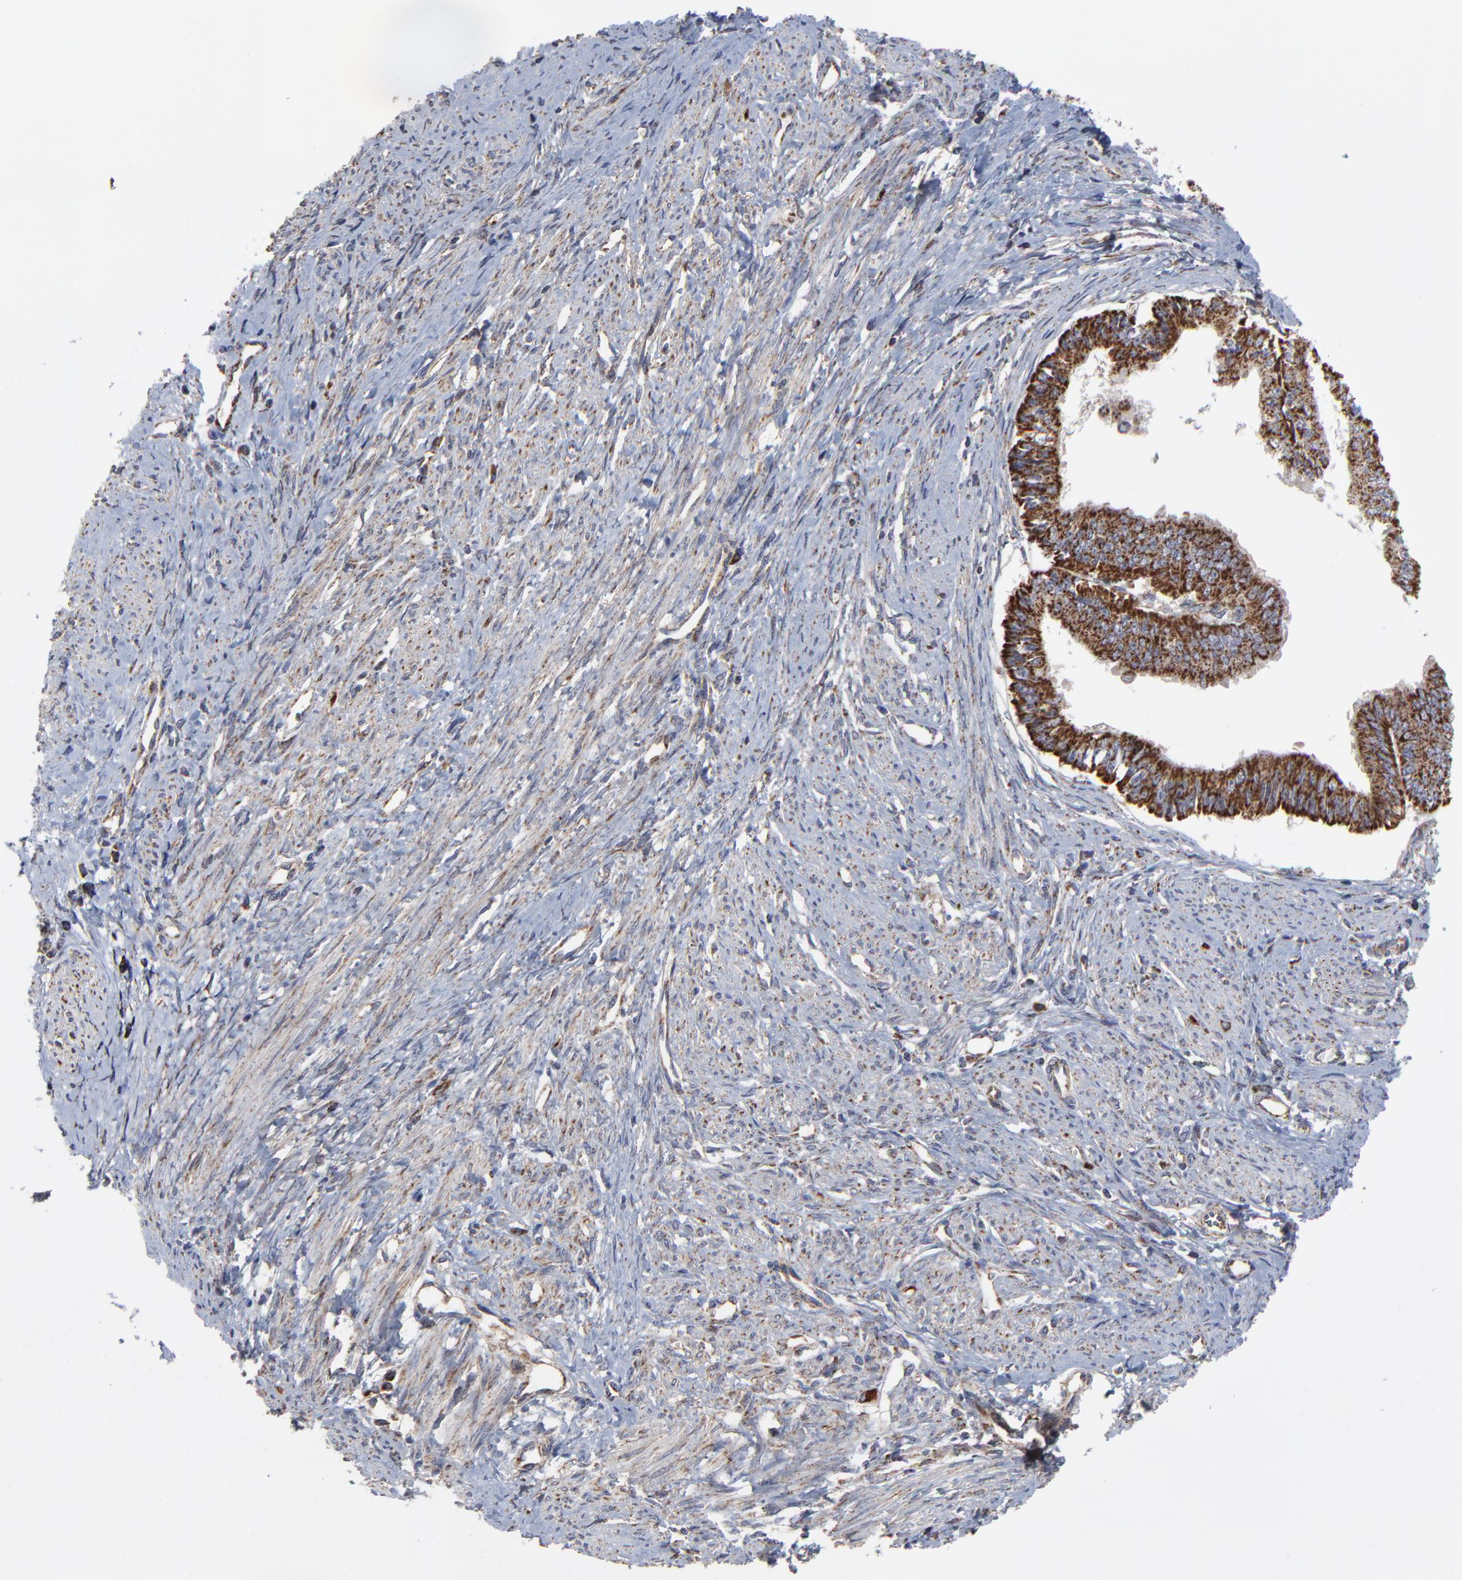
{"staining": {"intensity": "strong", "quantity": ">75%", "location": "cytoplasmic/membranous"}, "tissue": "endometrial cancer", "cell_type": "Tumor cells", "image_type": "cancer", "snomed": [{"axis": "morphology", "description": "Adenocarcinoma, NOS"}, {"axis": "topography", "description": "Endometrium"}], "caption": "The immunohistochemical stain highlights strong cytoplasmic/membranous staining in tumor cells of endometrial adenocarcinoma tissue.", "gene": "ZNF550", "patient": {"sex": "female", "age": 76}}